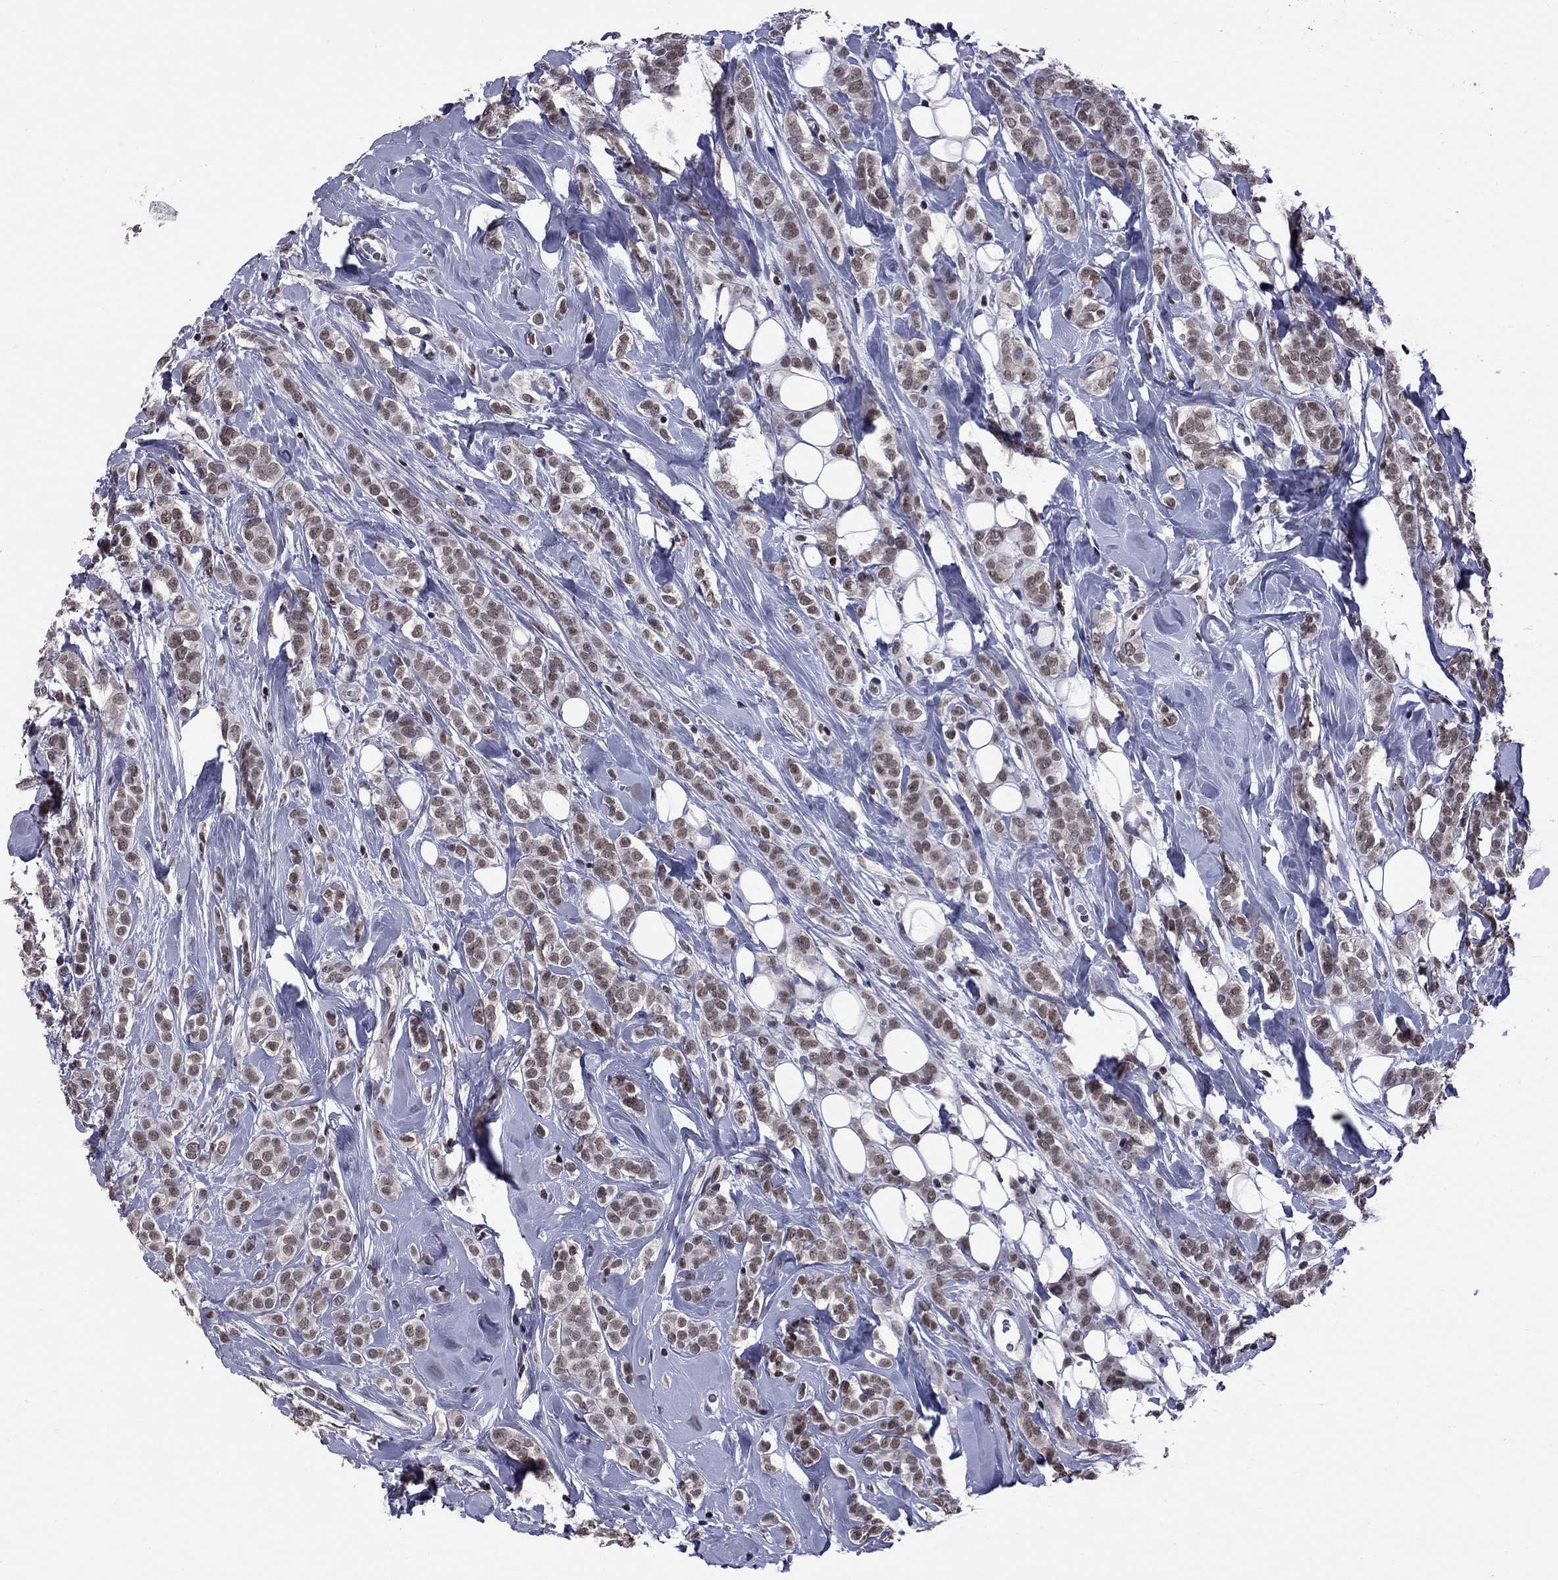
{"staining": {"intensity": "weak", "quantity": ">75%", "location": "nuclear"}, "tissue": "breast cancer", "cell_type": "Tumor cells", "image_type": "cancer", "snomed": [{"axis": "morphology", "description": "Lobular carcinoma"}, {"axis": "topography", "description": "Breast"}], "caption": "The image reveals staining of breast cancer, revealing weak nuclear protein staining (brown color) within tumor cells.", "gene": "TAF9", "patient": {"sex": "female", "age": 49}}